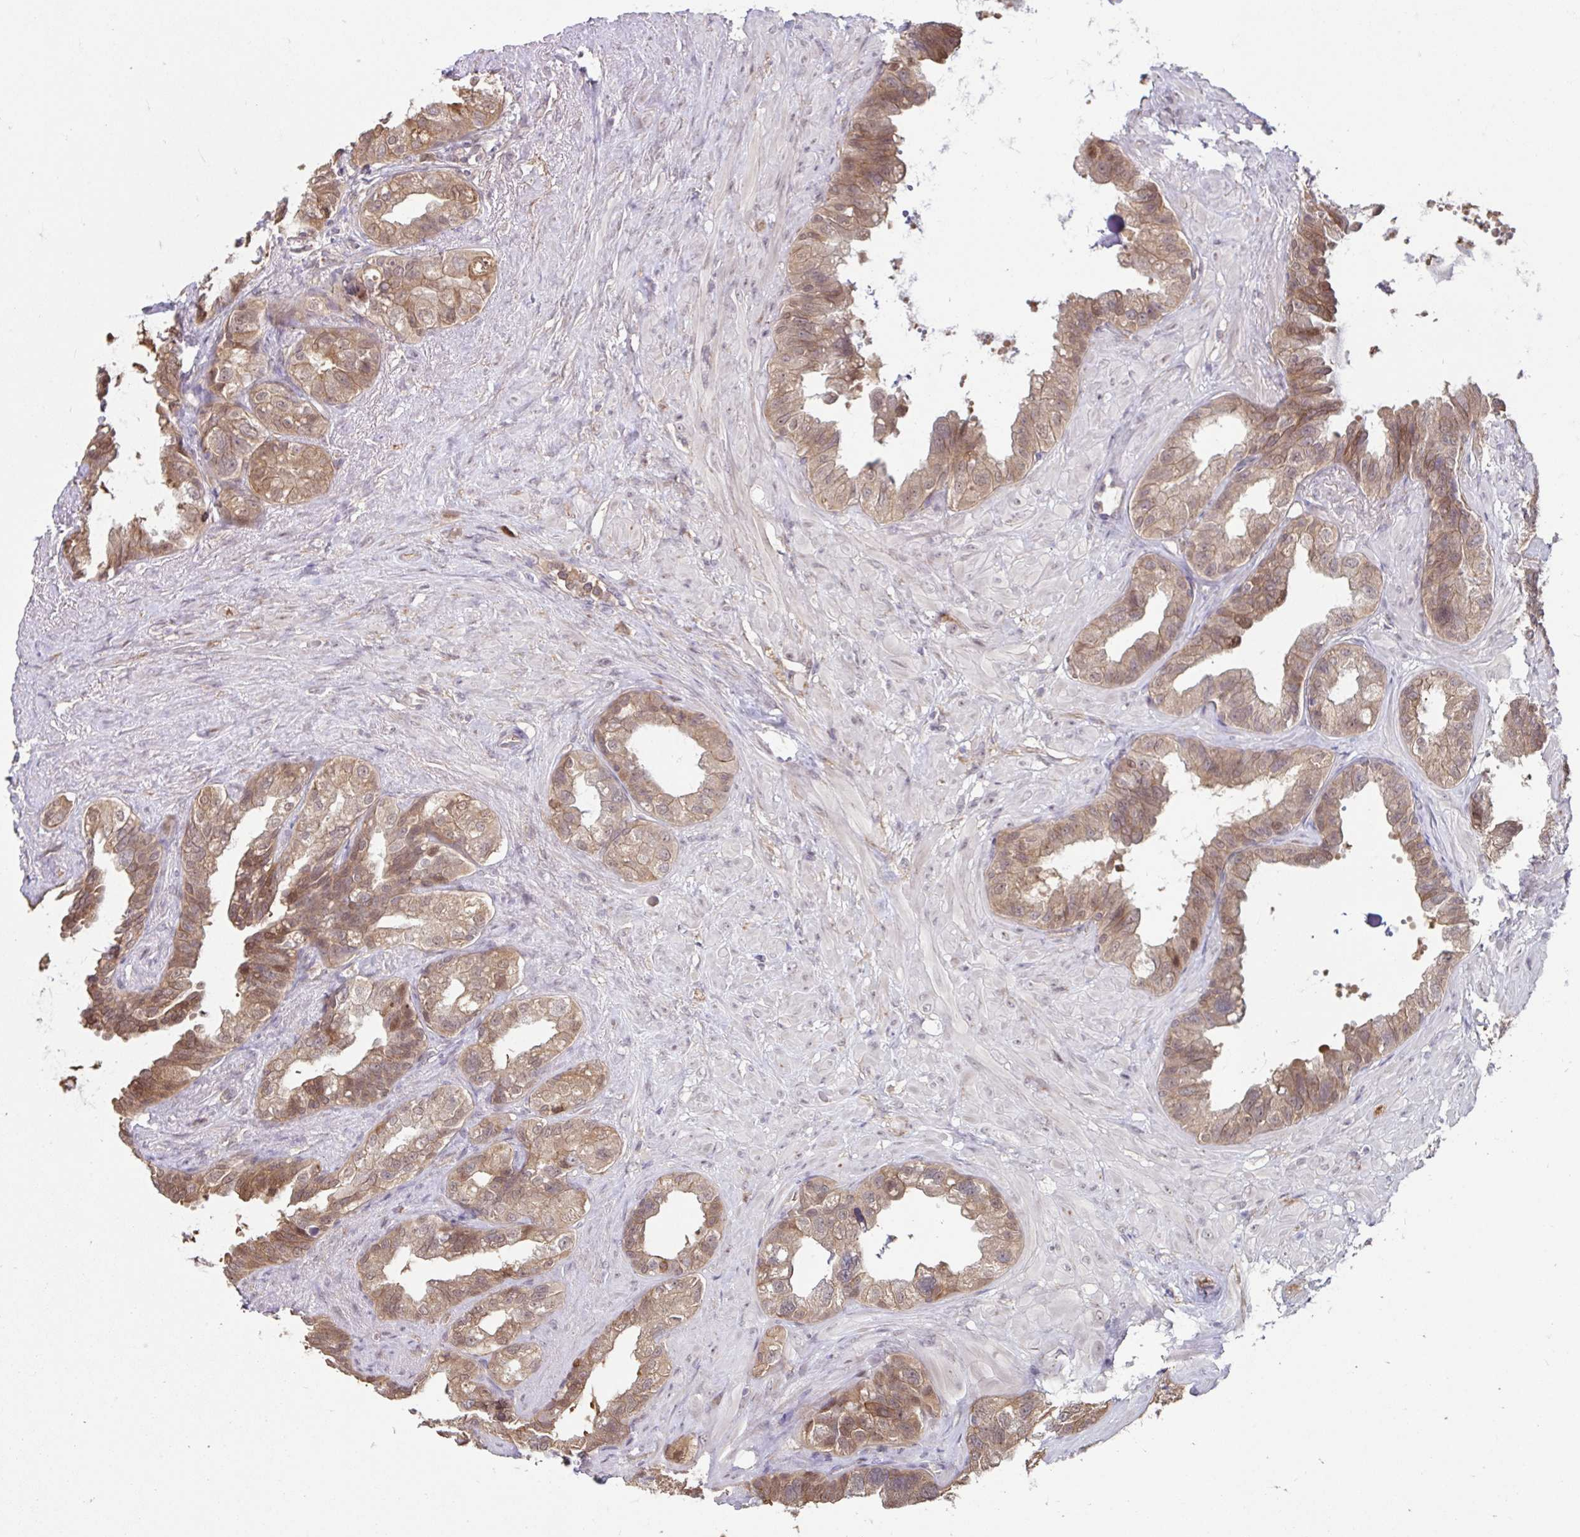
{"staining": {"intensity": "moderate", "quantity": ">75%", "location": "cytoplasmic/membranous,nuclear"}, "tissue": "seminal vesicle", "cell_type": "Glandular cells", "image_type": "normal", "snomed": [{"axis": "morphology", "description": "Normal tissue, NOS"}, {"axis": "topography", "description": "Seminal veicle"}, {"axis": "topography", "description": "Peripheral nerve tissue"}], "caption": "Seminal vesicle stained with DAB IHC shows medium levels of moderate cytoplasmic/membranous,nuclear positivity in about >75% of glandular cells.", "gene": "STYXL1", "patient": {"sex": "male", "age": 76}}